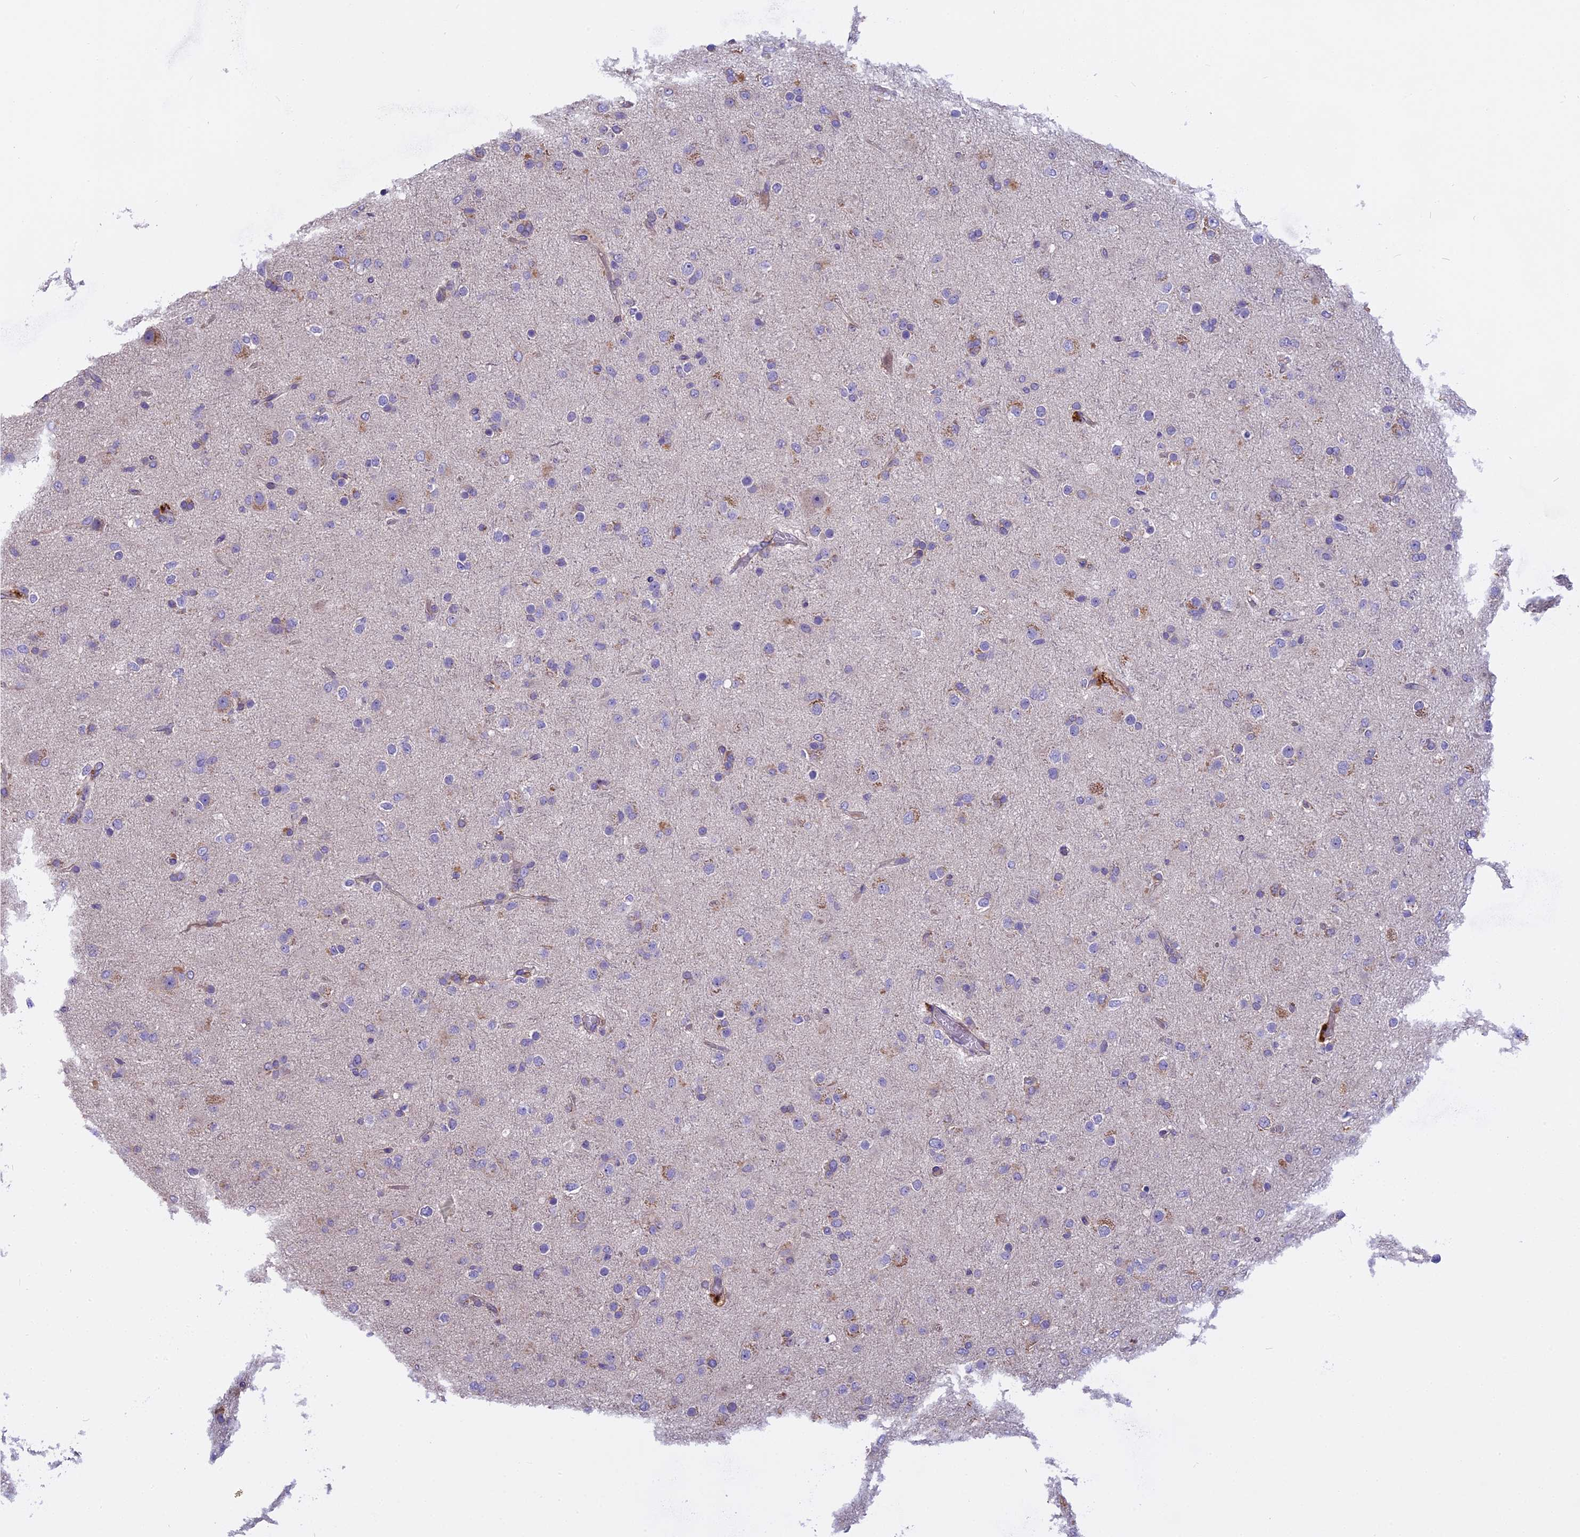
{"staining": {"intensity": "negative", "quantity": "none", "location": "none"}, "tissue": "glioma", "cell_type": "Tumor cells", "image_type": "cancer", "snomed": [{"axis": "morphology", "description": "Glioma, malignant, Low grade"}, {"axis": "topography", "description": "Brain"}], "caption": "An immunohistochemistry (IHC) histopathology image of malignant low-grade glioma is shown. There is no staining in tumor cells of malignant low-grade glioma. The staining was performed using DAB to visualize the protein expression in brown, while the nuclei were stained in blue with hematoxylin (Magnification: 20x).", "gene": "FAM98C", "patient": {"sex": "male", "age": 65}}